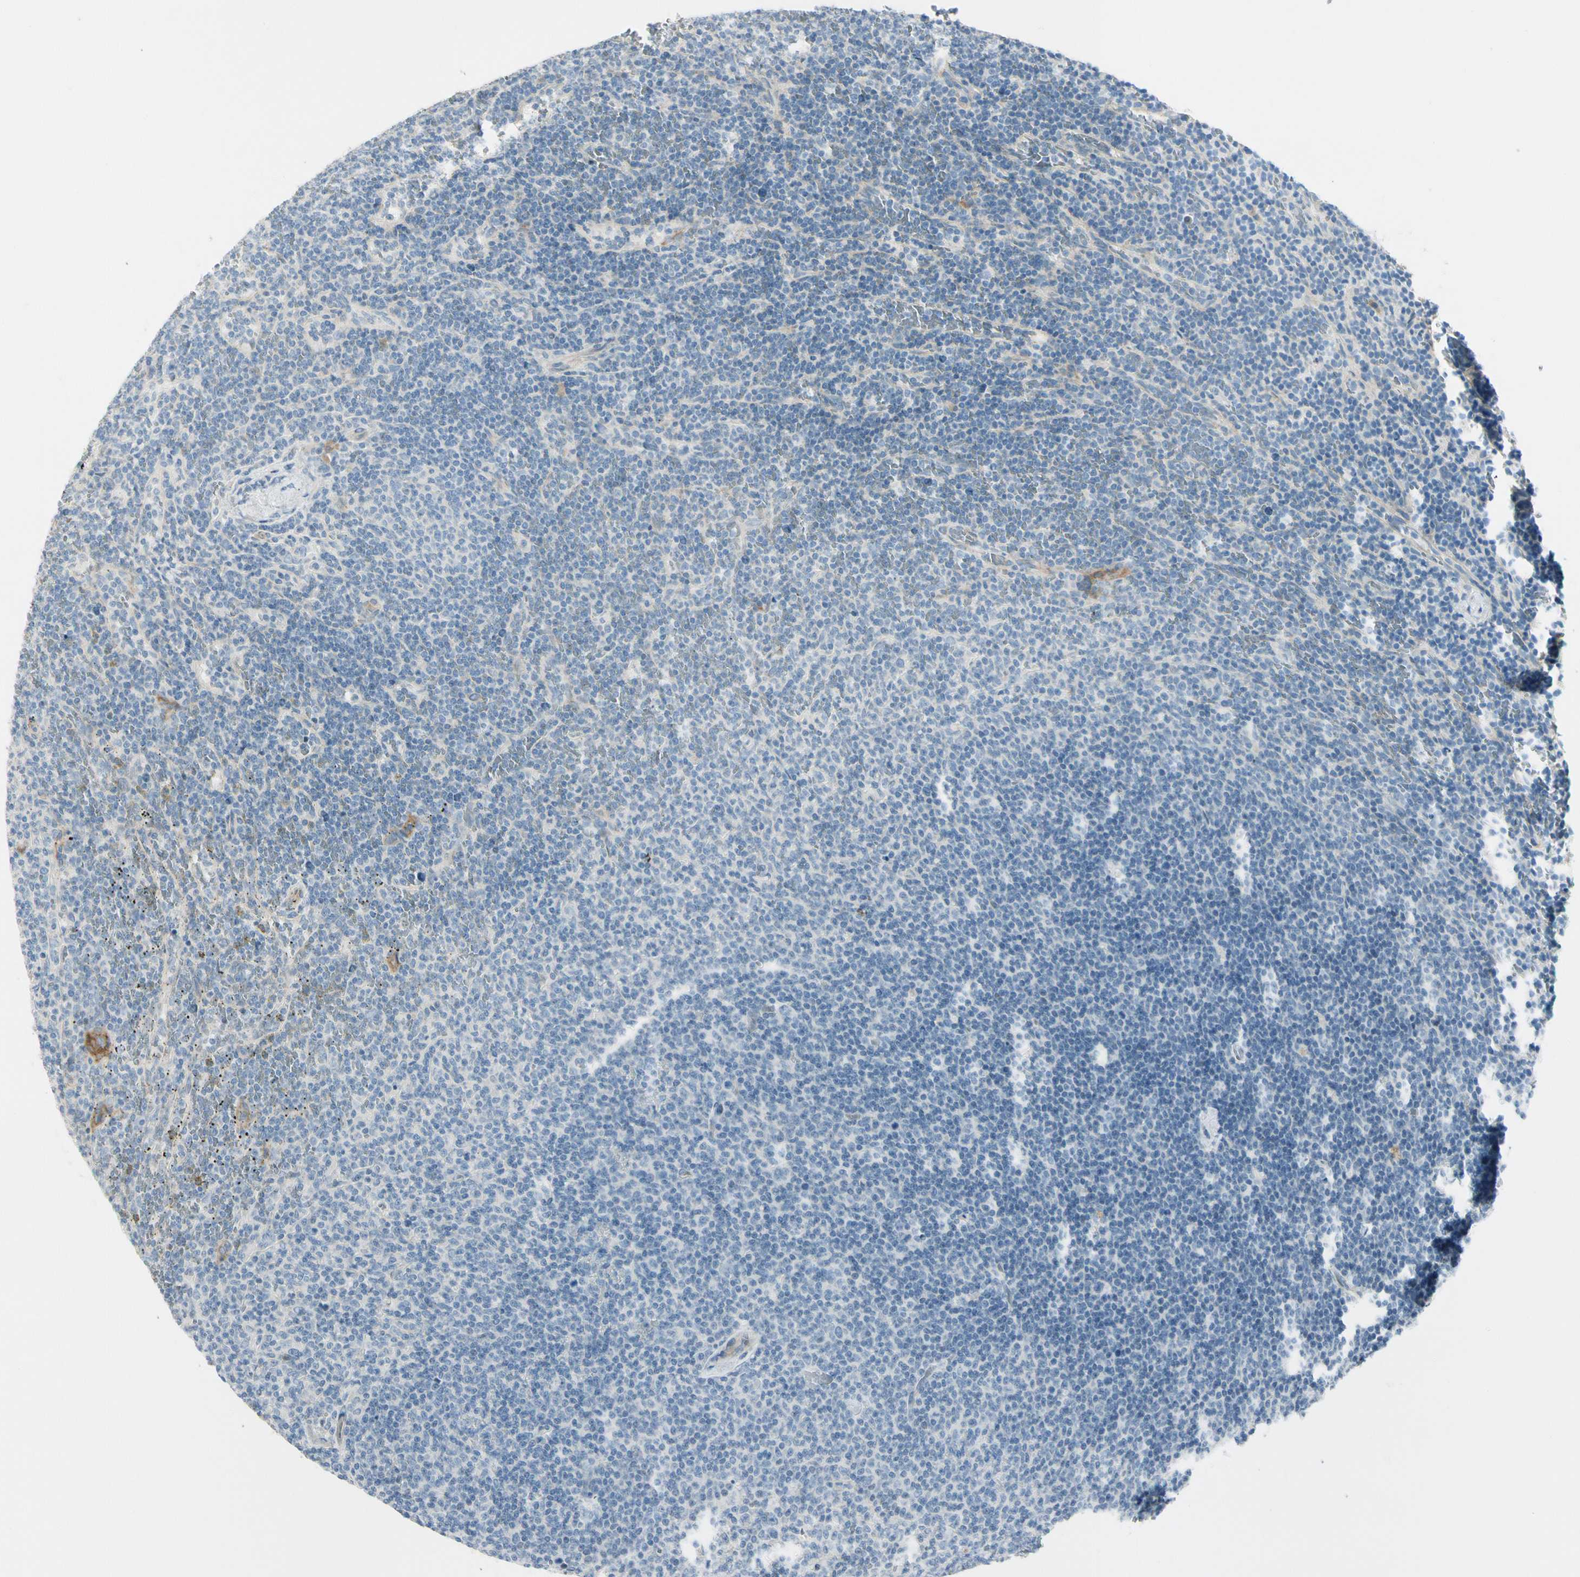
{"staining": {"intensity": "negative", "quantity": "none", "location": "none"}, "tissue": "lymphoma", "cell_type": "Tumor cells", "image_type": "cancer", "snomed": [{"axis": "morphology", "description": "Malignant lymphoma, non-Hodgkin's type, Low grade"}, {"axis": "topography", "description": "Spleen"}], "caption": "A histopathology image of human lymphoma is negative for staining in tumor cells.", "gene": "ITGA3", "patient": {"sex": "female", "age": 50}}